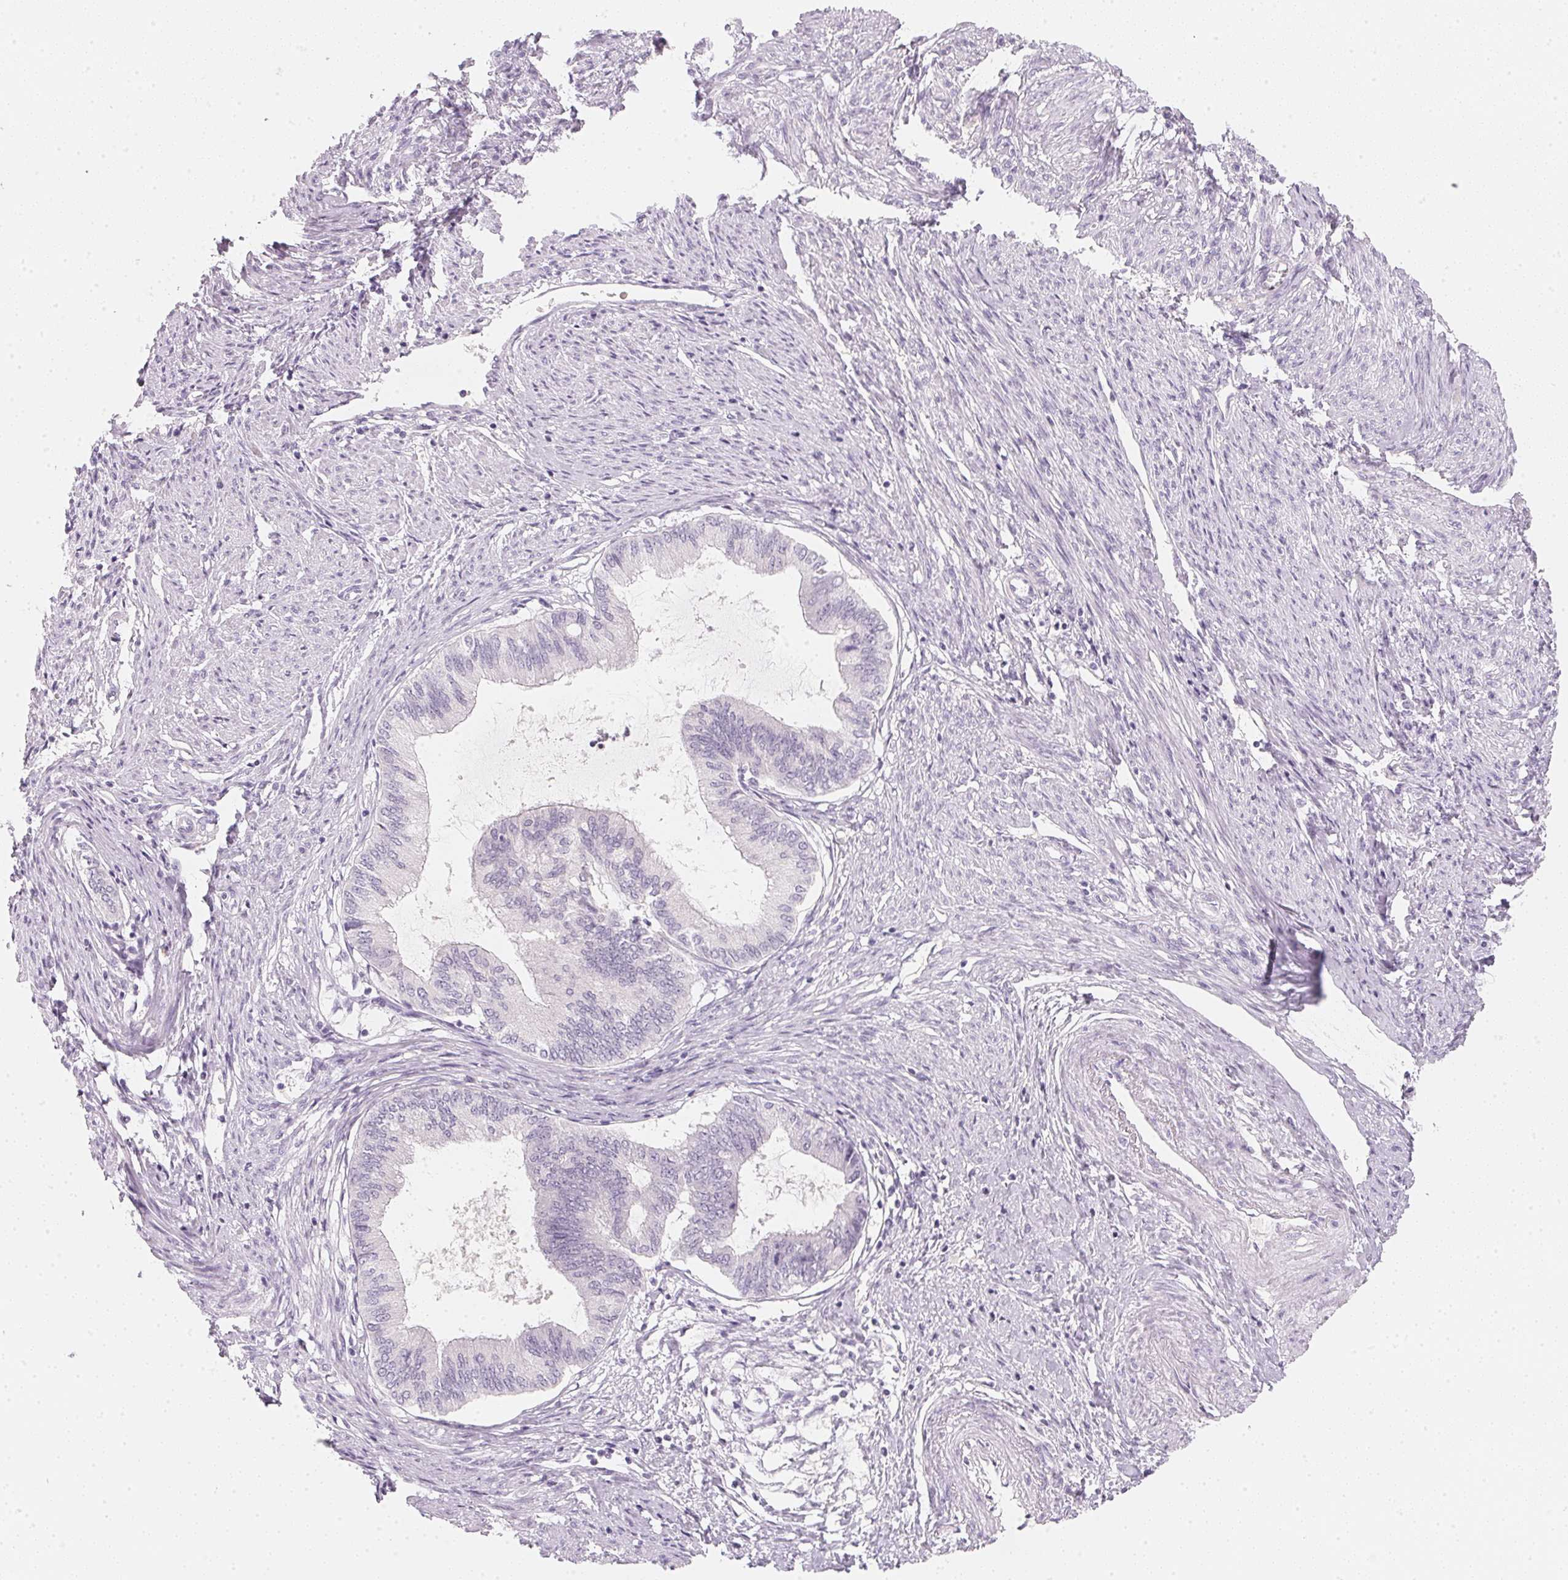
{"staining": {"intensity": "negative", "quantity": "none", "location": "none"}, "tissue": "endometrial cancer", "cell_type": "Tumor cells", "image_type": "cancer", "snomed": [{"axis": "morphology", "description": "Adenocarcinoma, NOS"}, {"axis": "topography", "description": "Endometrium"}], "caption": "Protein analysis of endometrial cancer displays no significant expression in tumor cells.", "gene": "CFAP276", "patient": {"sex": "female", "age": 86}}